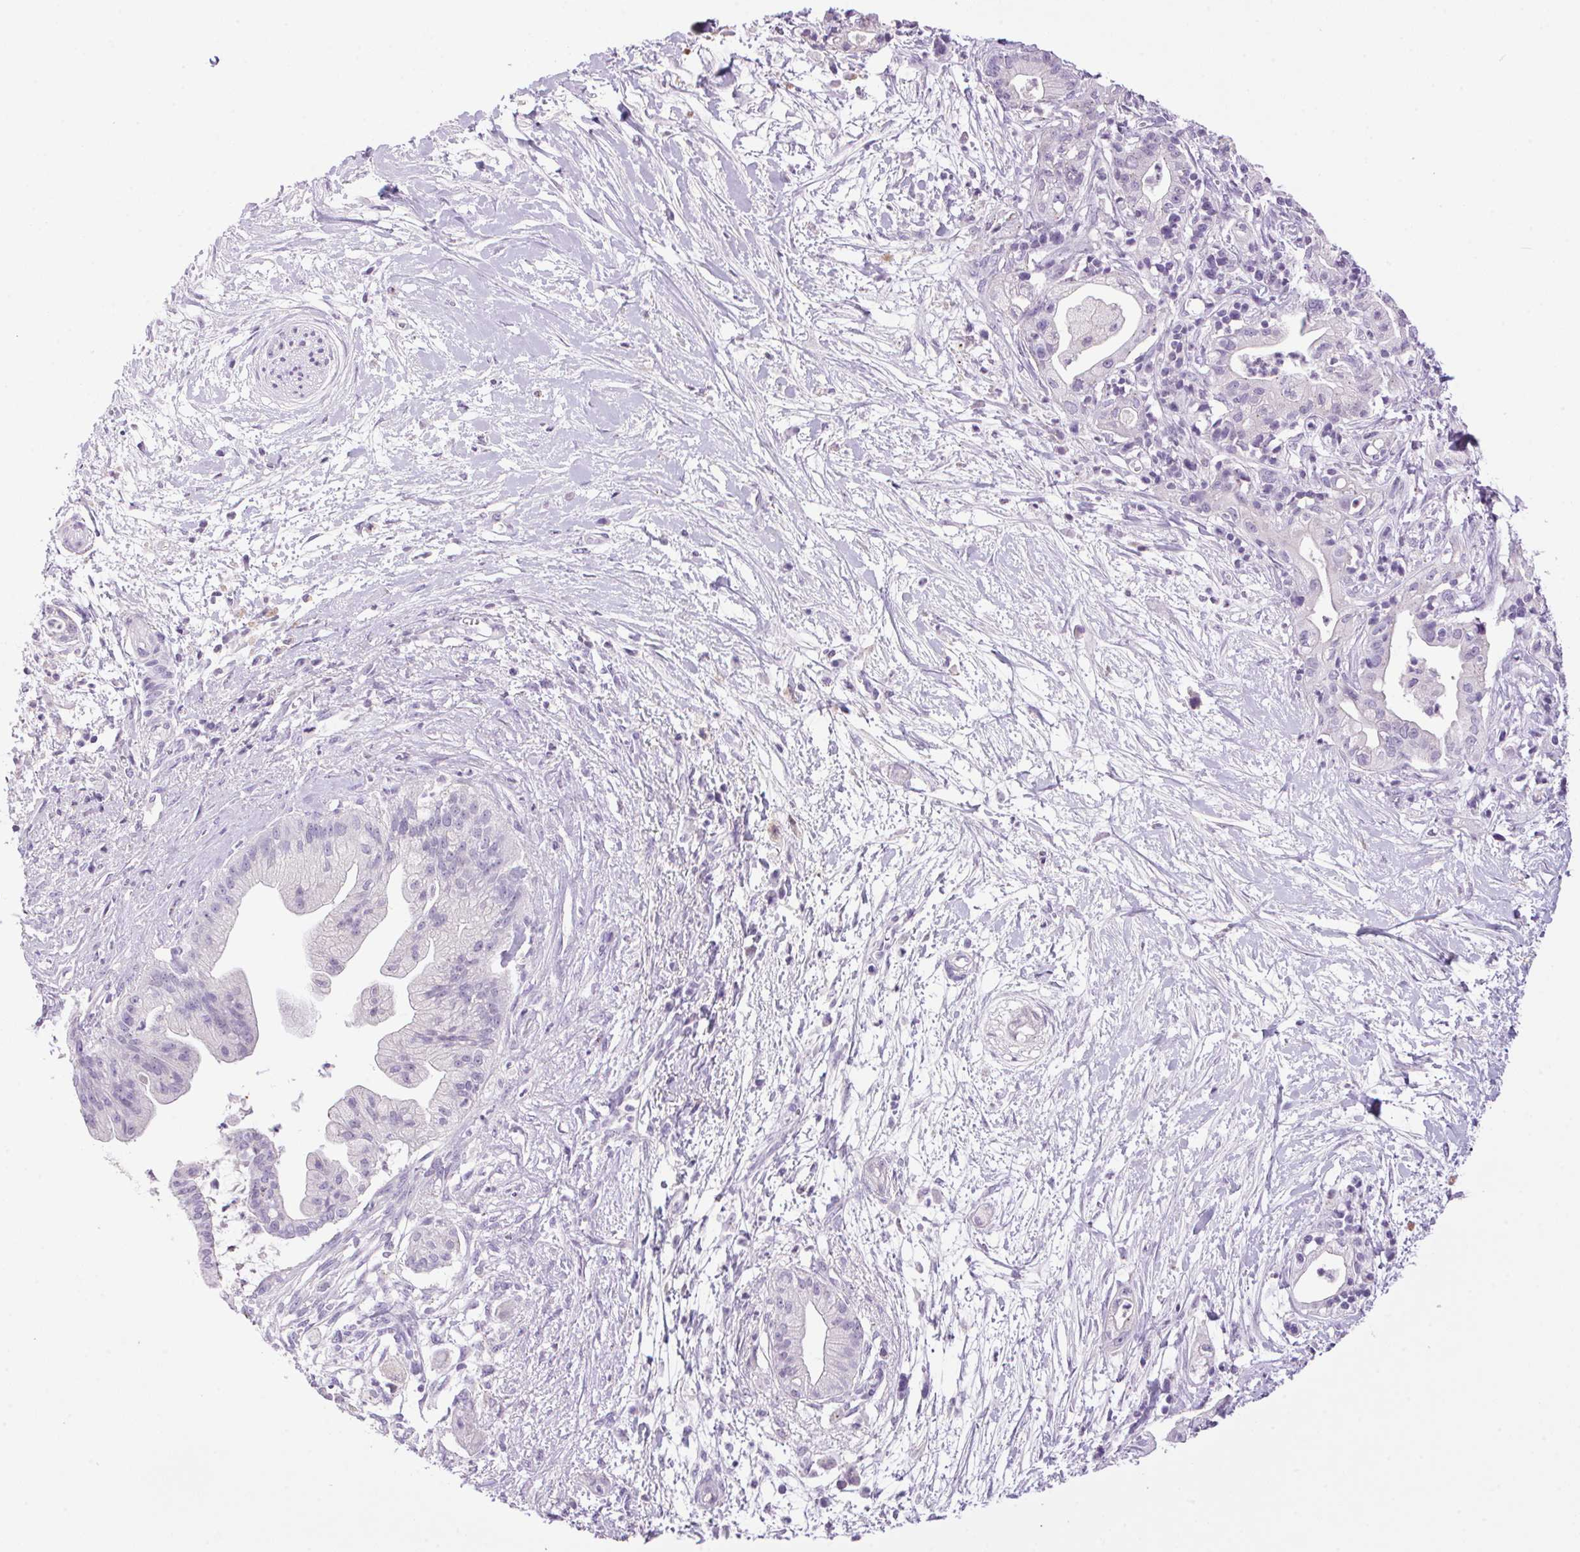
{"staining": {"intensity": "negative", "quantity": "none", "location": "none"}, "tissue": "pancreatic cancer", "cell_type": "Tumor cells", "image_type": "cancer", "snomed": [{"axis": "morphology", "description": "Normal tissue, NOS"}, {"axis": "morphology", "description": "Adenocarcinoma, NOS"}, {"axis": "topography", "description": "Lymph node"}, {"axis": "topography", "description": "Pancreas"}], "caption": "IHC micrograph of human pancreatic adenocarcinoma stained for a protein (brown), which exhibits no positivity in tumor cells.", "gene": "TMEM88B", "patient": {"sex": "female", "age": 58}}